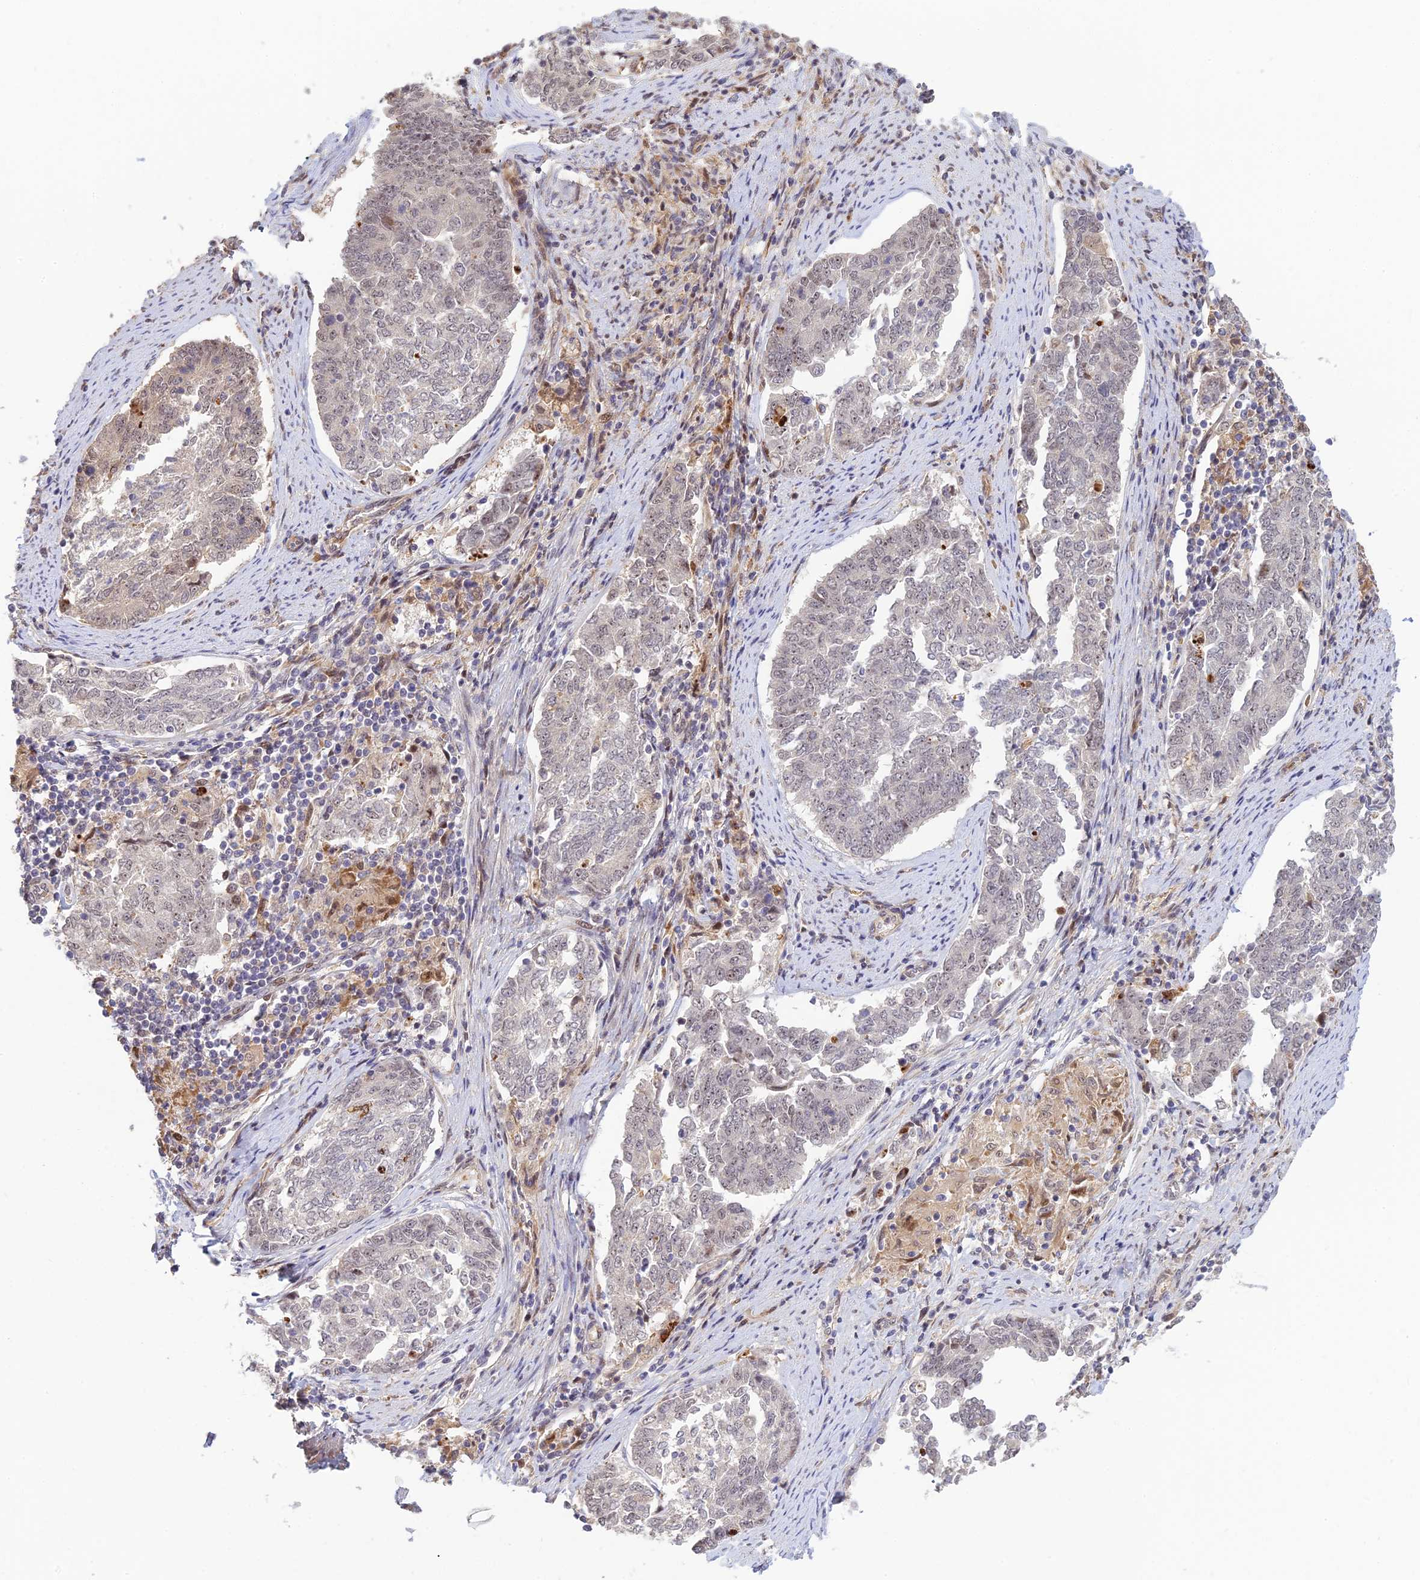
{"staining": {"intensity": "weak", "quantity": "25%-75%", "location": "nuclear"}, "tissue": "endometrial cancer", "cell_type": "Tumor cells", "image_type": "cancer", "snomed": [{"axis": "morphology", "description": "Adenocarcinoma, NOS"}, {"axis": "topography", "description": "Endometrium"}], "caption": "Immunohistochemical staining of endometrial cancer displays weak nuclear protein positivity in approximately 25%-75% of tumor cells.", "gene": "UFSP2", "patient": {"sex": "female", "age": 80}}